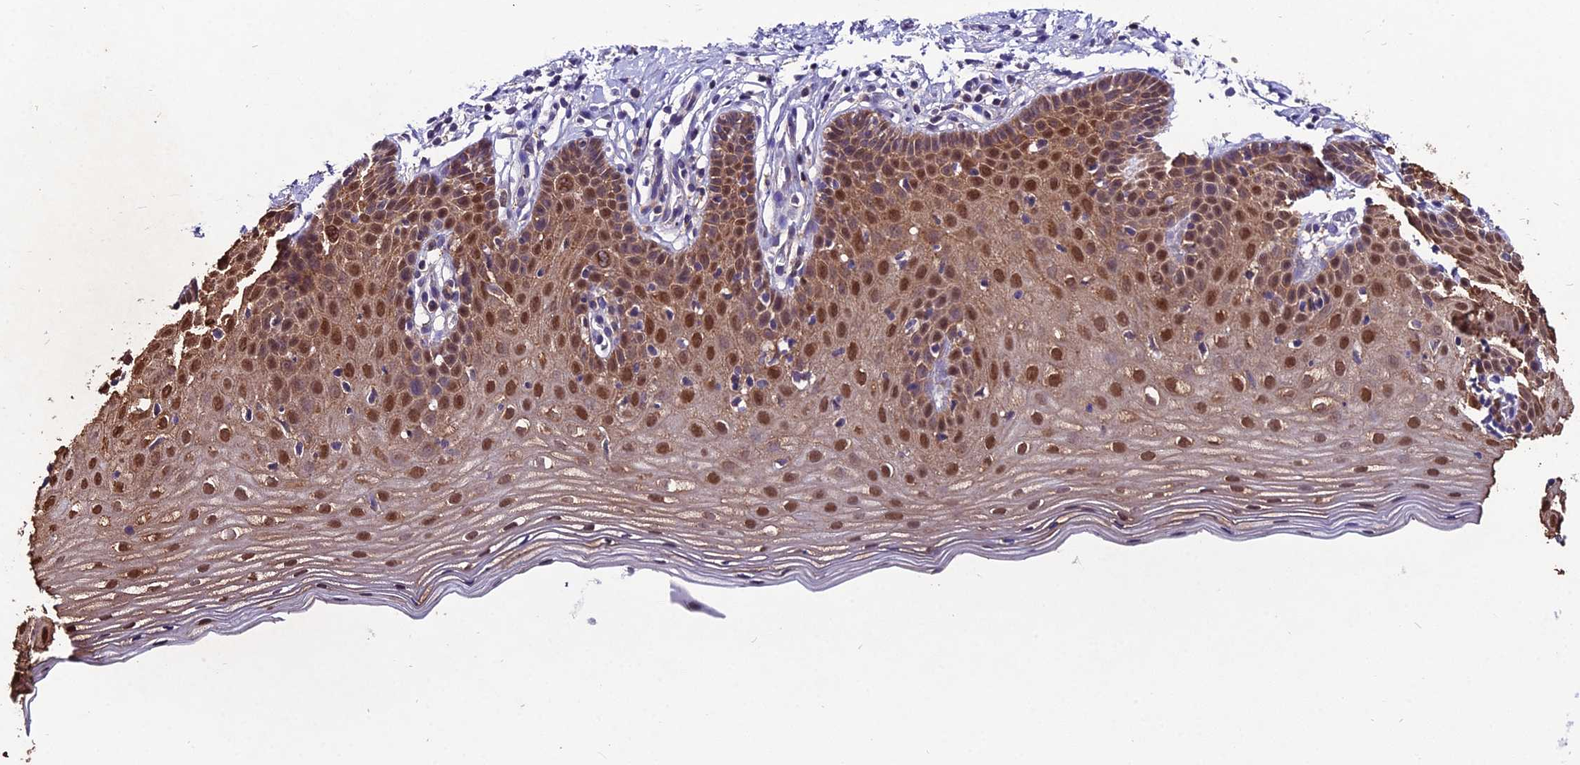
{"staining": {"intensity": "negative", "quantity": "none", "location": "none"}, "tissue": "cervix", "cell_type": "Glandular cells", "image_type": "normal", "snomed": [{"axis": "morphology", "description": "Normal tissue, NOS"}, {"axis": "topography", "description": "Cervix"}], "caption": "This is an IHC image of normal human cervix. There is no positivity in glandular cells.", "gene": "LGALS7", "patient": {"sex": "female", "age": 36}}